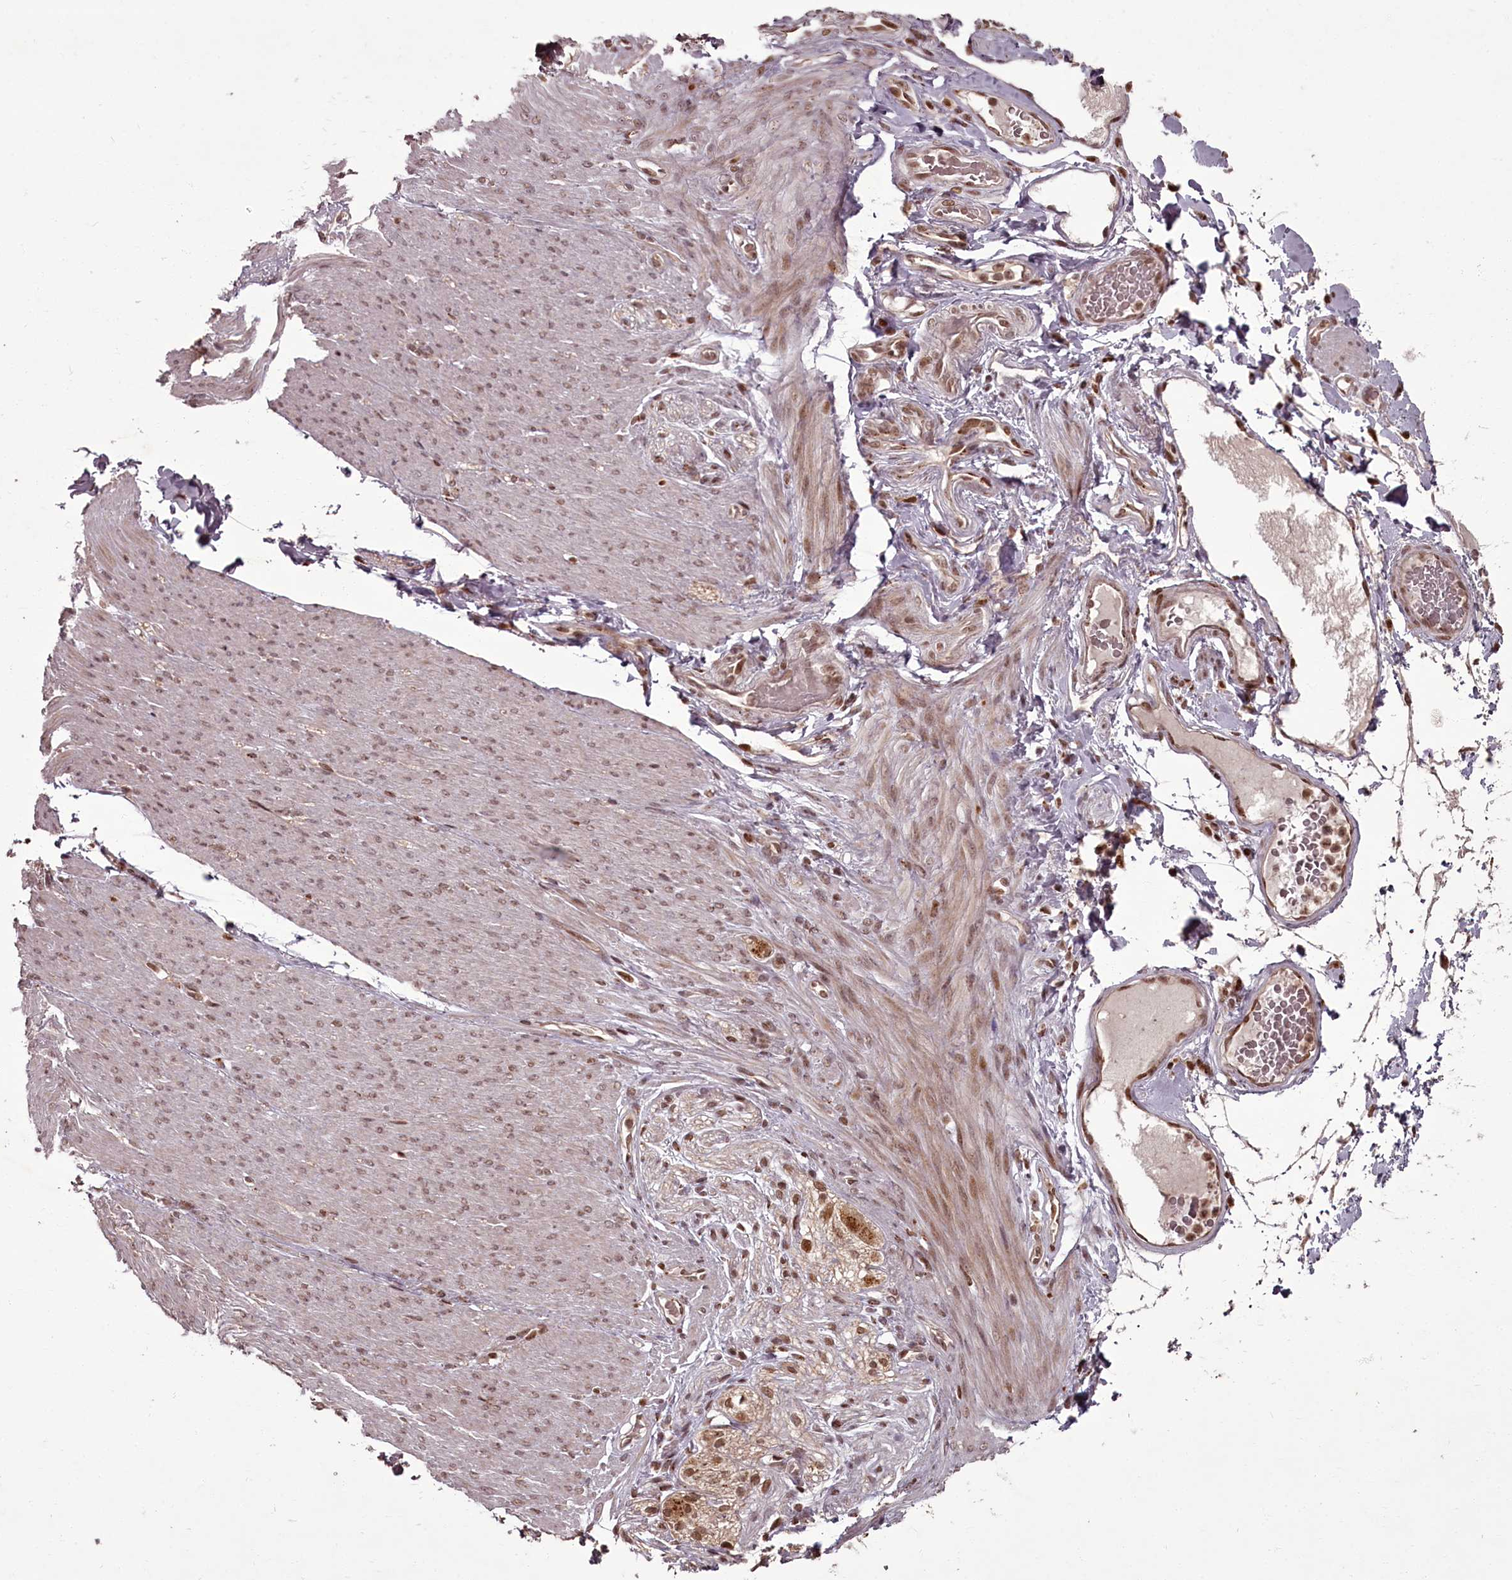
{"staining": {"intensity": "negative", "quantity": "none", "location": "none"}, "tissue": "adipose tissue", "cell_type": "Adipocytes", "image_type": "normal", "snomed": [{"axis": "morphology", "description": "Normal tissue, NOS"}, {"axis": "topography", "description": "Colon"}, {"axis": "topography", "description": "Peripheral nerve tissue"}], "caption": "This is an IHC image of benign human adipose tissue. There is no expression in adipocytes.", "gene": "CEP83", "patient": {"sex": "female", "age": 61}}